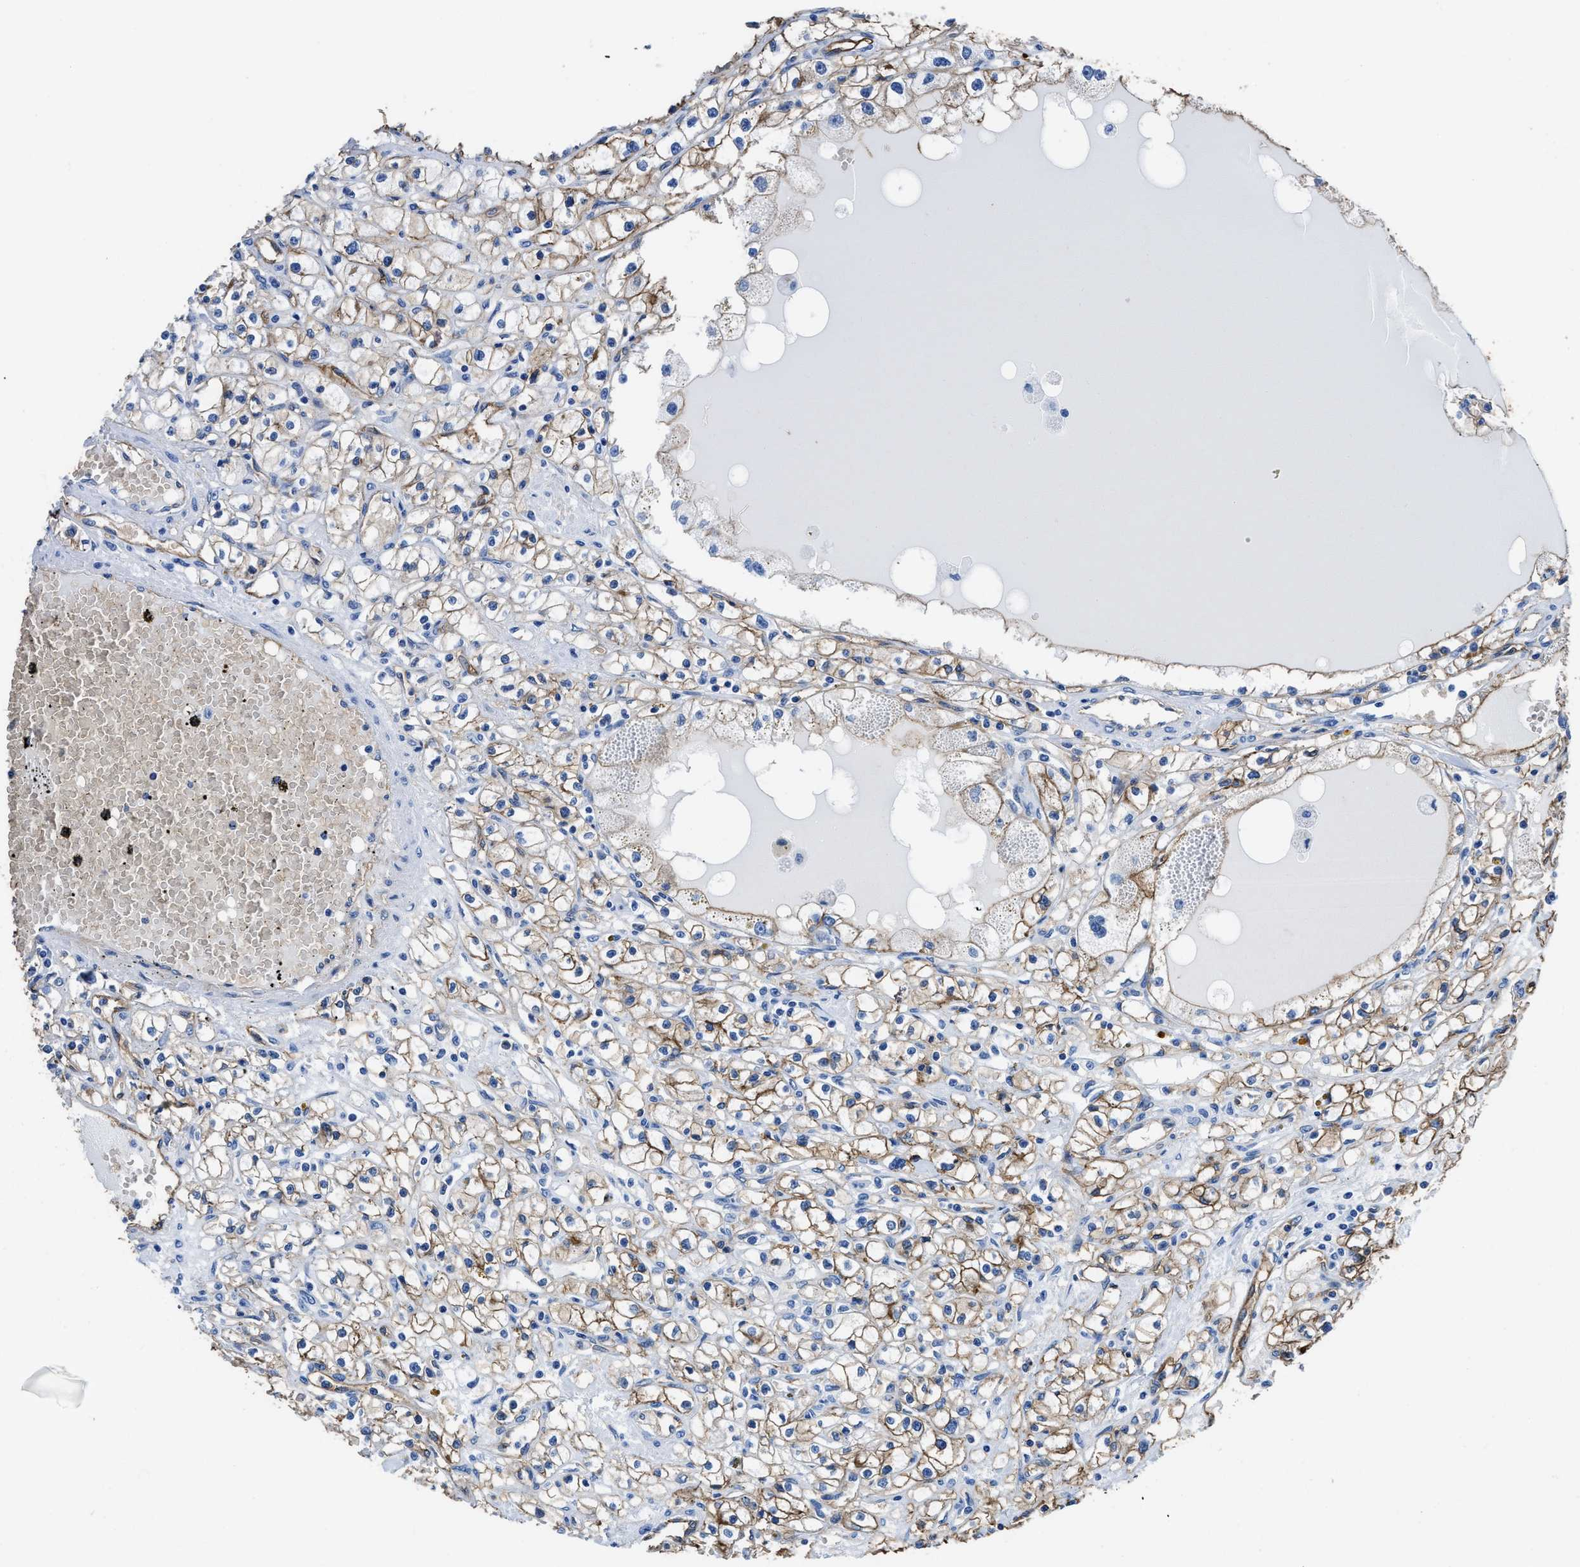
{"staining": {"intensity": "moderate", "quantity": ">75%", "location": "cytoplasmic/membranous"}, "tissue": "renal cancer", "cell_type": "Tumor cells", "image_type": "cancer", "snomed": [{"axis": "morphology", "description": "Adenocarcinoma, NOS"}, {"axis": "topography", "description": "Kidney"}], "caption": "Renal cancer (adenocarcinoma) tissue displays moderate cytoplasmic/membranous positivity in about >75% of tumor cells, visualized by immunohistochemistry. (IHC, brightfield microscopy, high magnification).", "gene": "AQP1", "patient": {"sex": "male", "age": 56}}